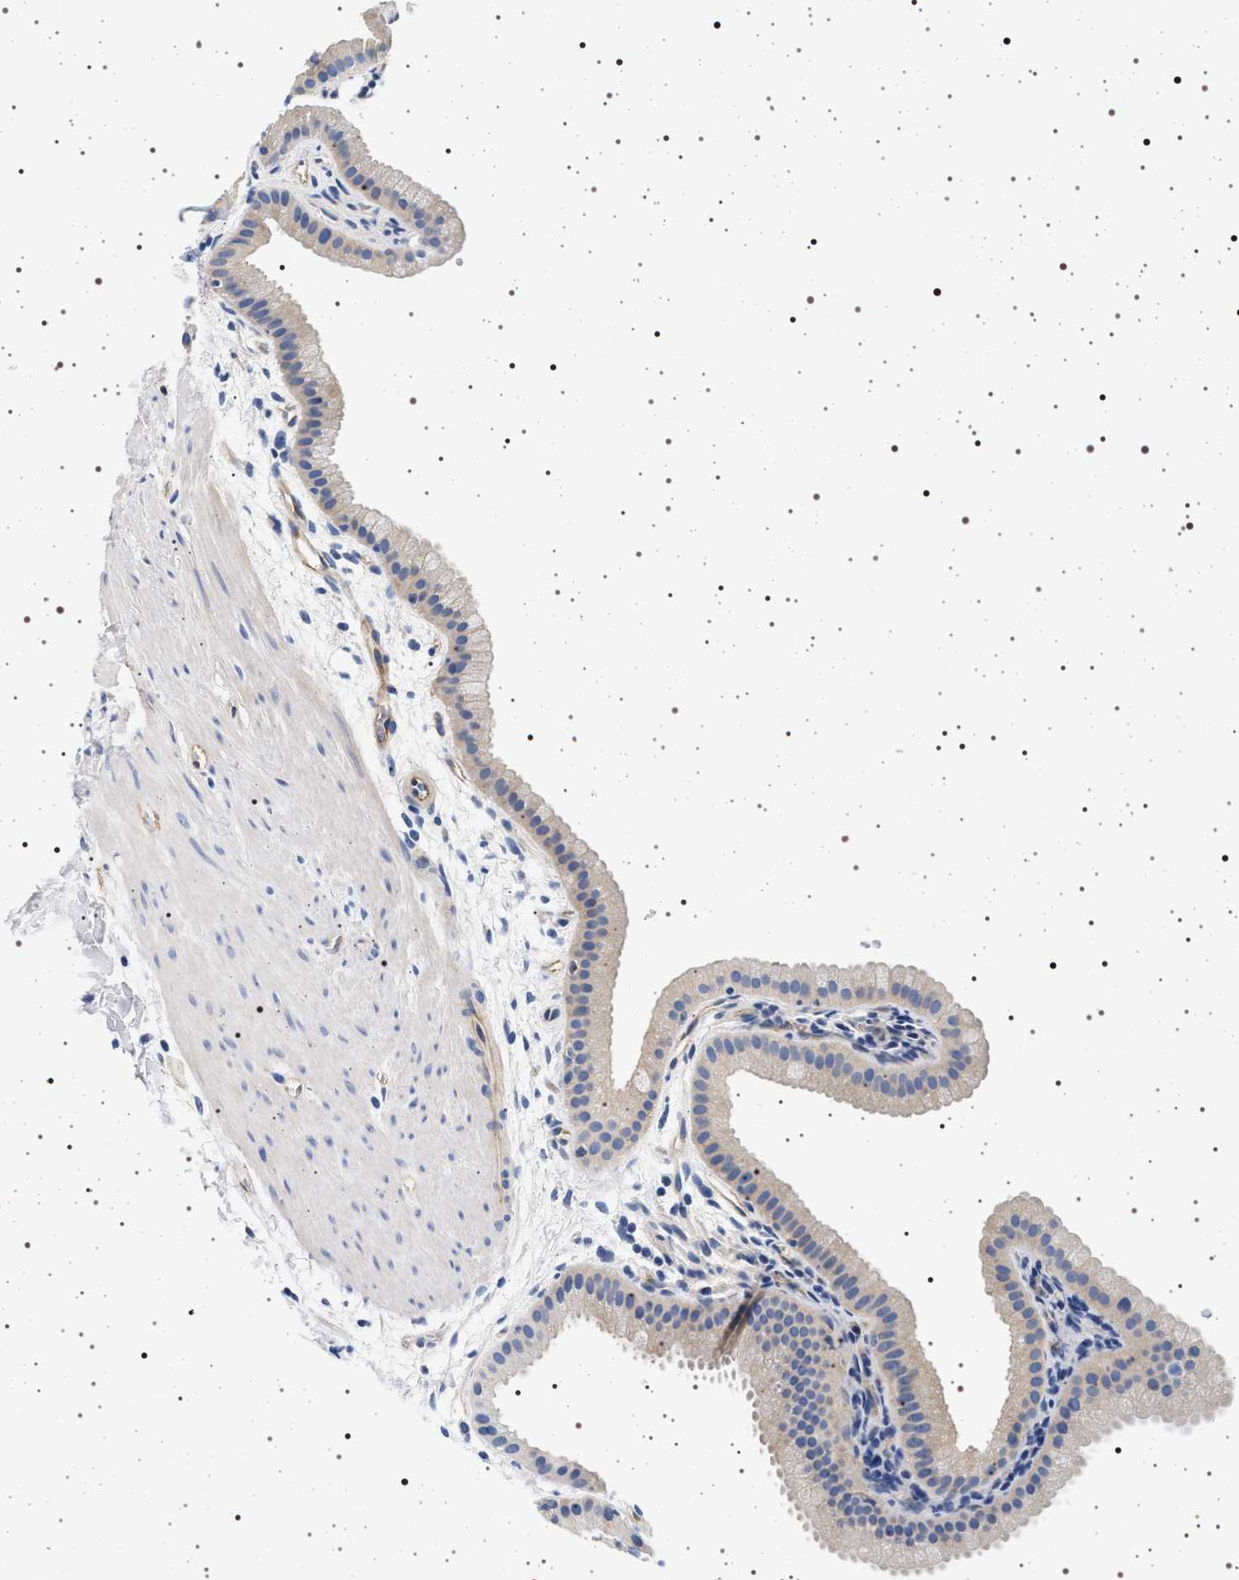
{"staining": {"intensity": "weak", "quantity": "<25%", "location": "cytoplasmic/membranous"}, "tissue": "gallbladder", "cell_type": "Glandular cells", "image_type": "normal", "snomed": [{"axis": "morphology", "description": "Normal tissue, NOS"}, {"axis": "topography", "description": "Gallbladder"}], "caption": "Immunohistochemistry of unremarkable human gallbladder displays no positivity in glandular cells. (DAB immunohistochemistry visualized using brightfield microscopy, high magnification).", "gene": "HSD17B1", "patient": {"sex": "female", "age": 64}}